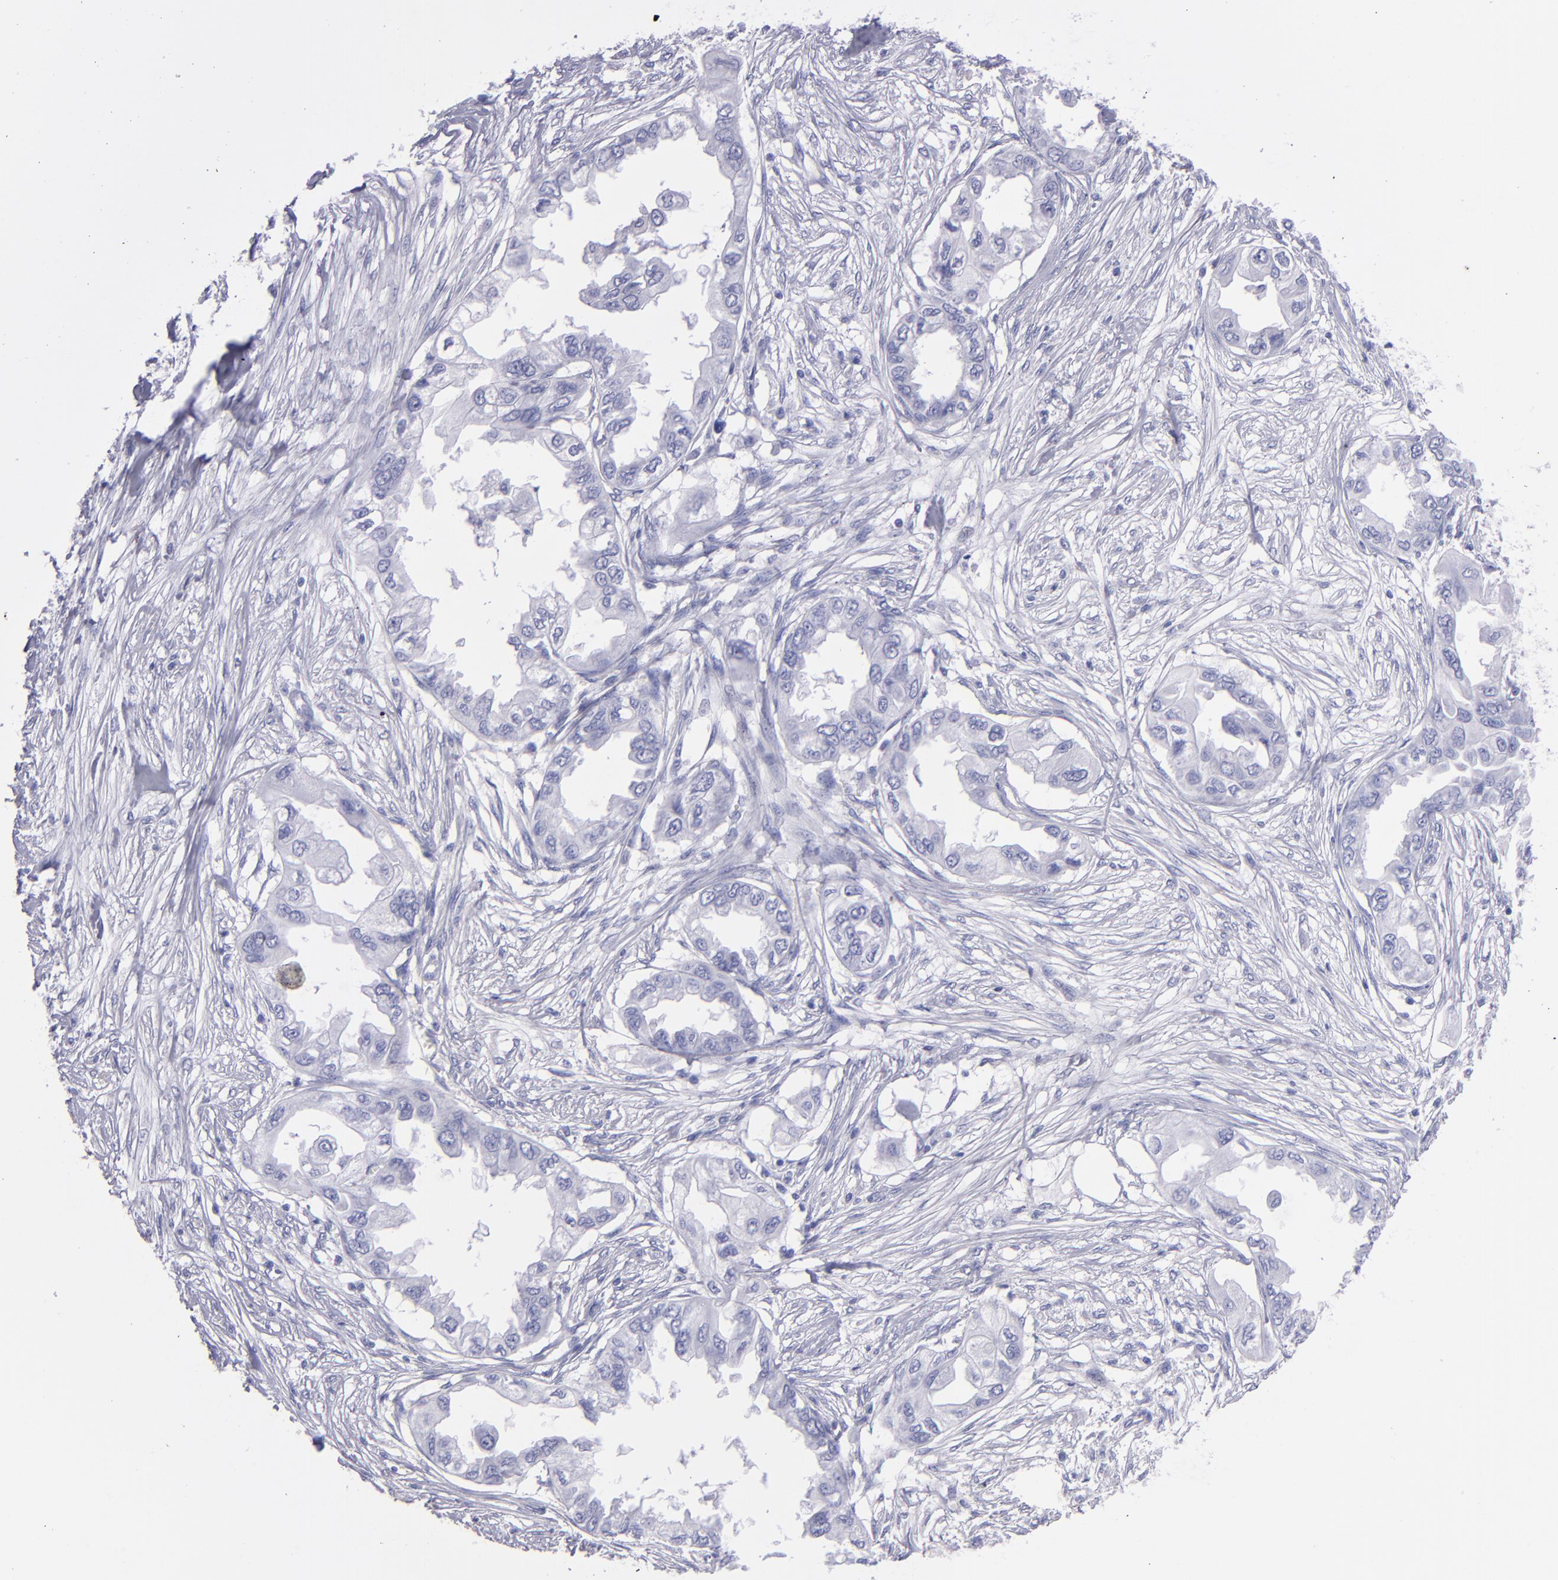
{"staining": {"intensity": "negative", "quantity": "none", "location": "none"}, "tissue": "endometrial cancer", "cell_type": "Tumor cells", "image_type": "cancer", "snomed": [{"axis": "morphology", "description": "Adenocarcinoma, NOS"}, {"axis": "topography", "description": "Endometrium"}], "caption": "The photomicrograph exhibits no staining of tumor cells in adenocarcinoma (endometrial).", "gene": "TG", "patient": {"sex": "female", "age": 67}}